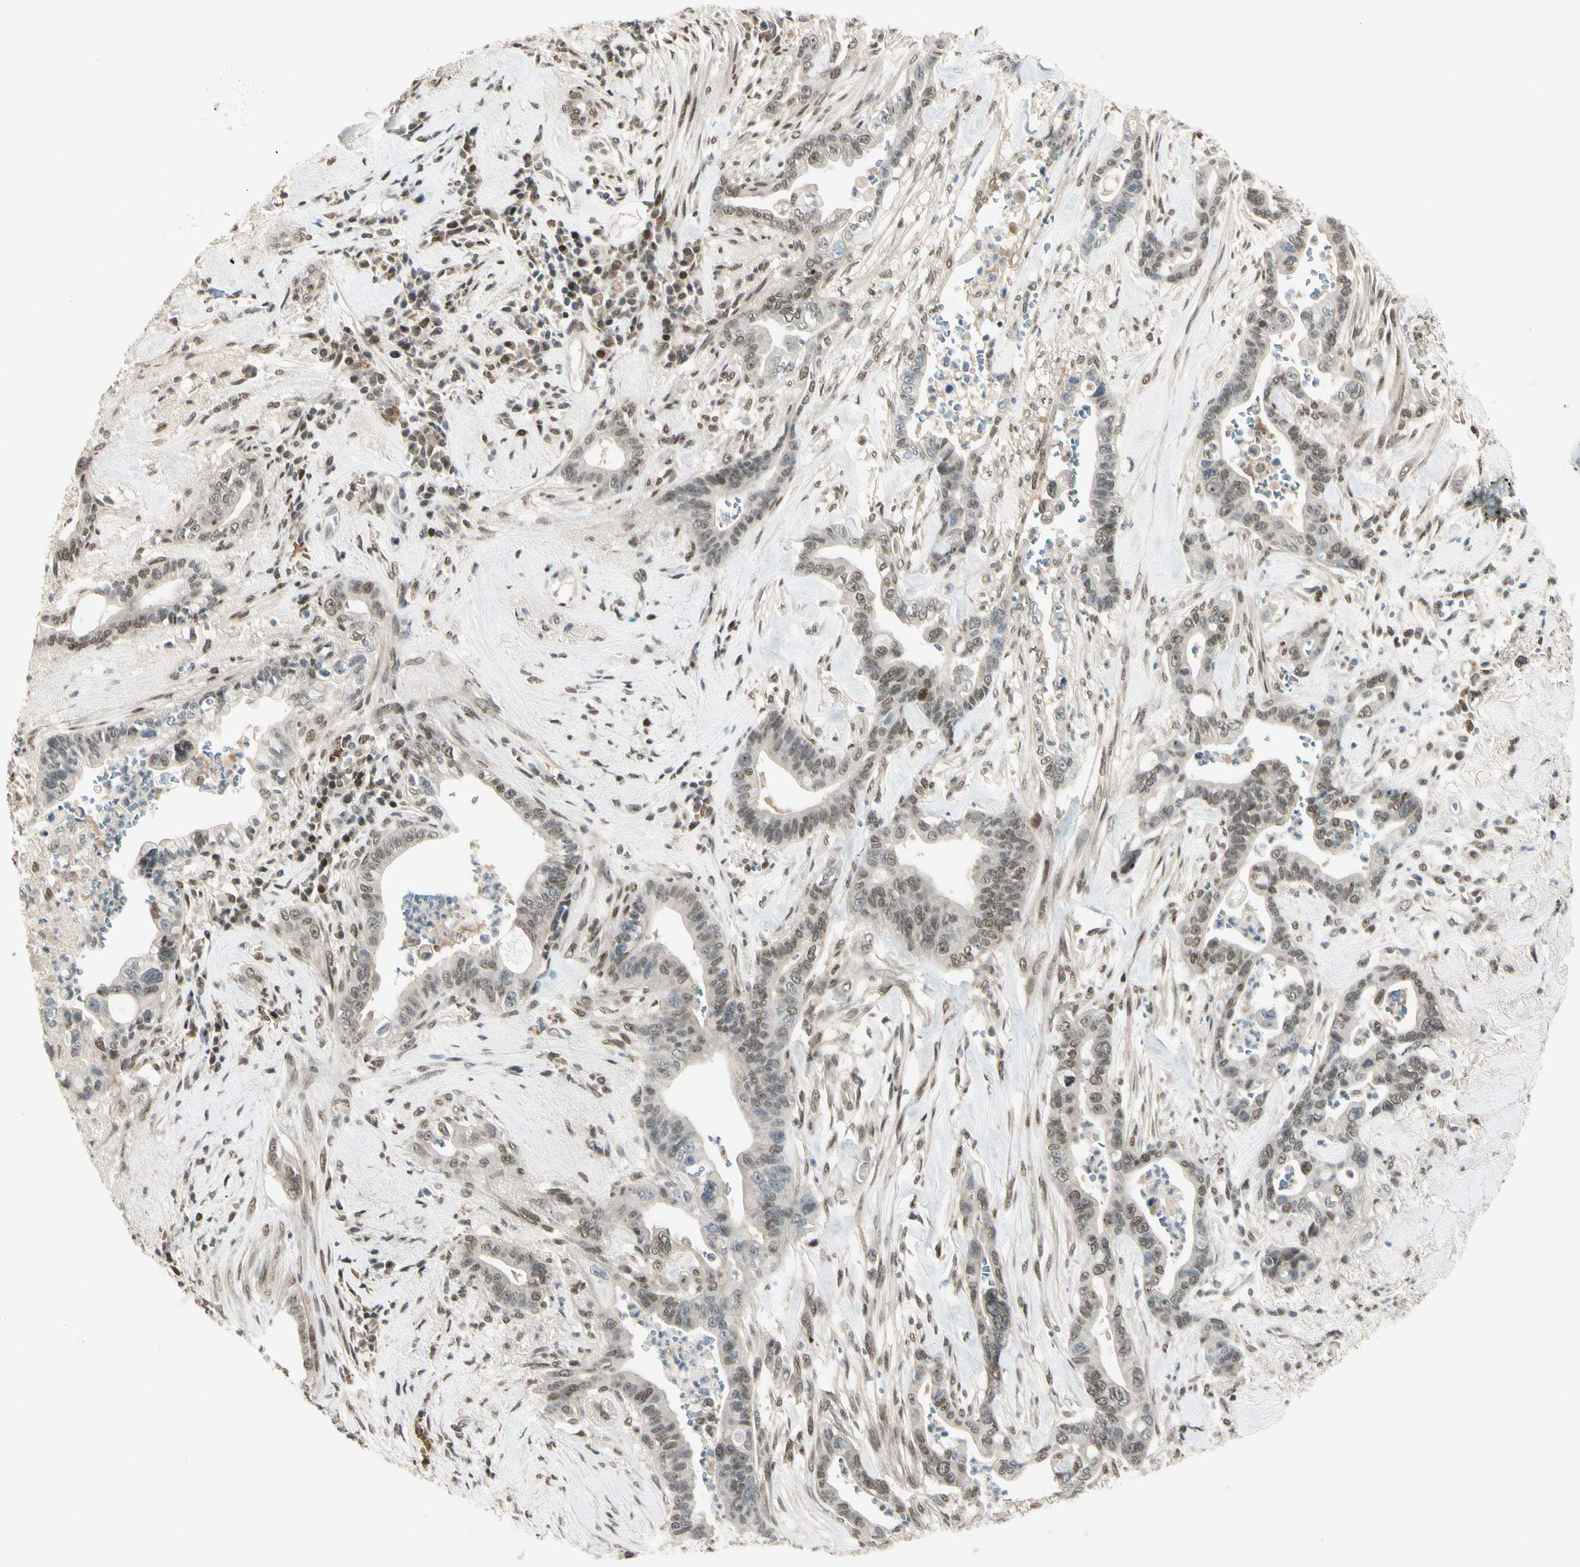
{"staining": {"intensity": "weak", "quantity": "25%-75%", "location": "nuclear"}, "tissue": "pancreatic cancer", "cell_type": "Tumor cells", "image_type": "cancer", "snomed": [{"axis": "morphology", "description": "Adenocarcinoma, NOS"}, {"axis": "topography", "description": "Pancreas"}], "caption": "Immunohistochemistry of pancreatic cancer demonstrates low levels of weak nuclear positivity in approximately 25%-75% of tumor cells.", "gene": "GTF3A", "patient": {"sex": "male", "age": 70}}